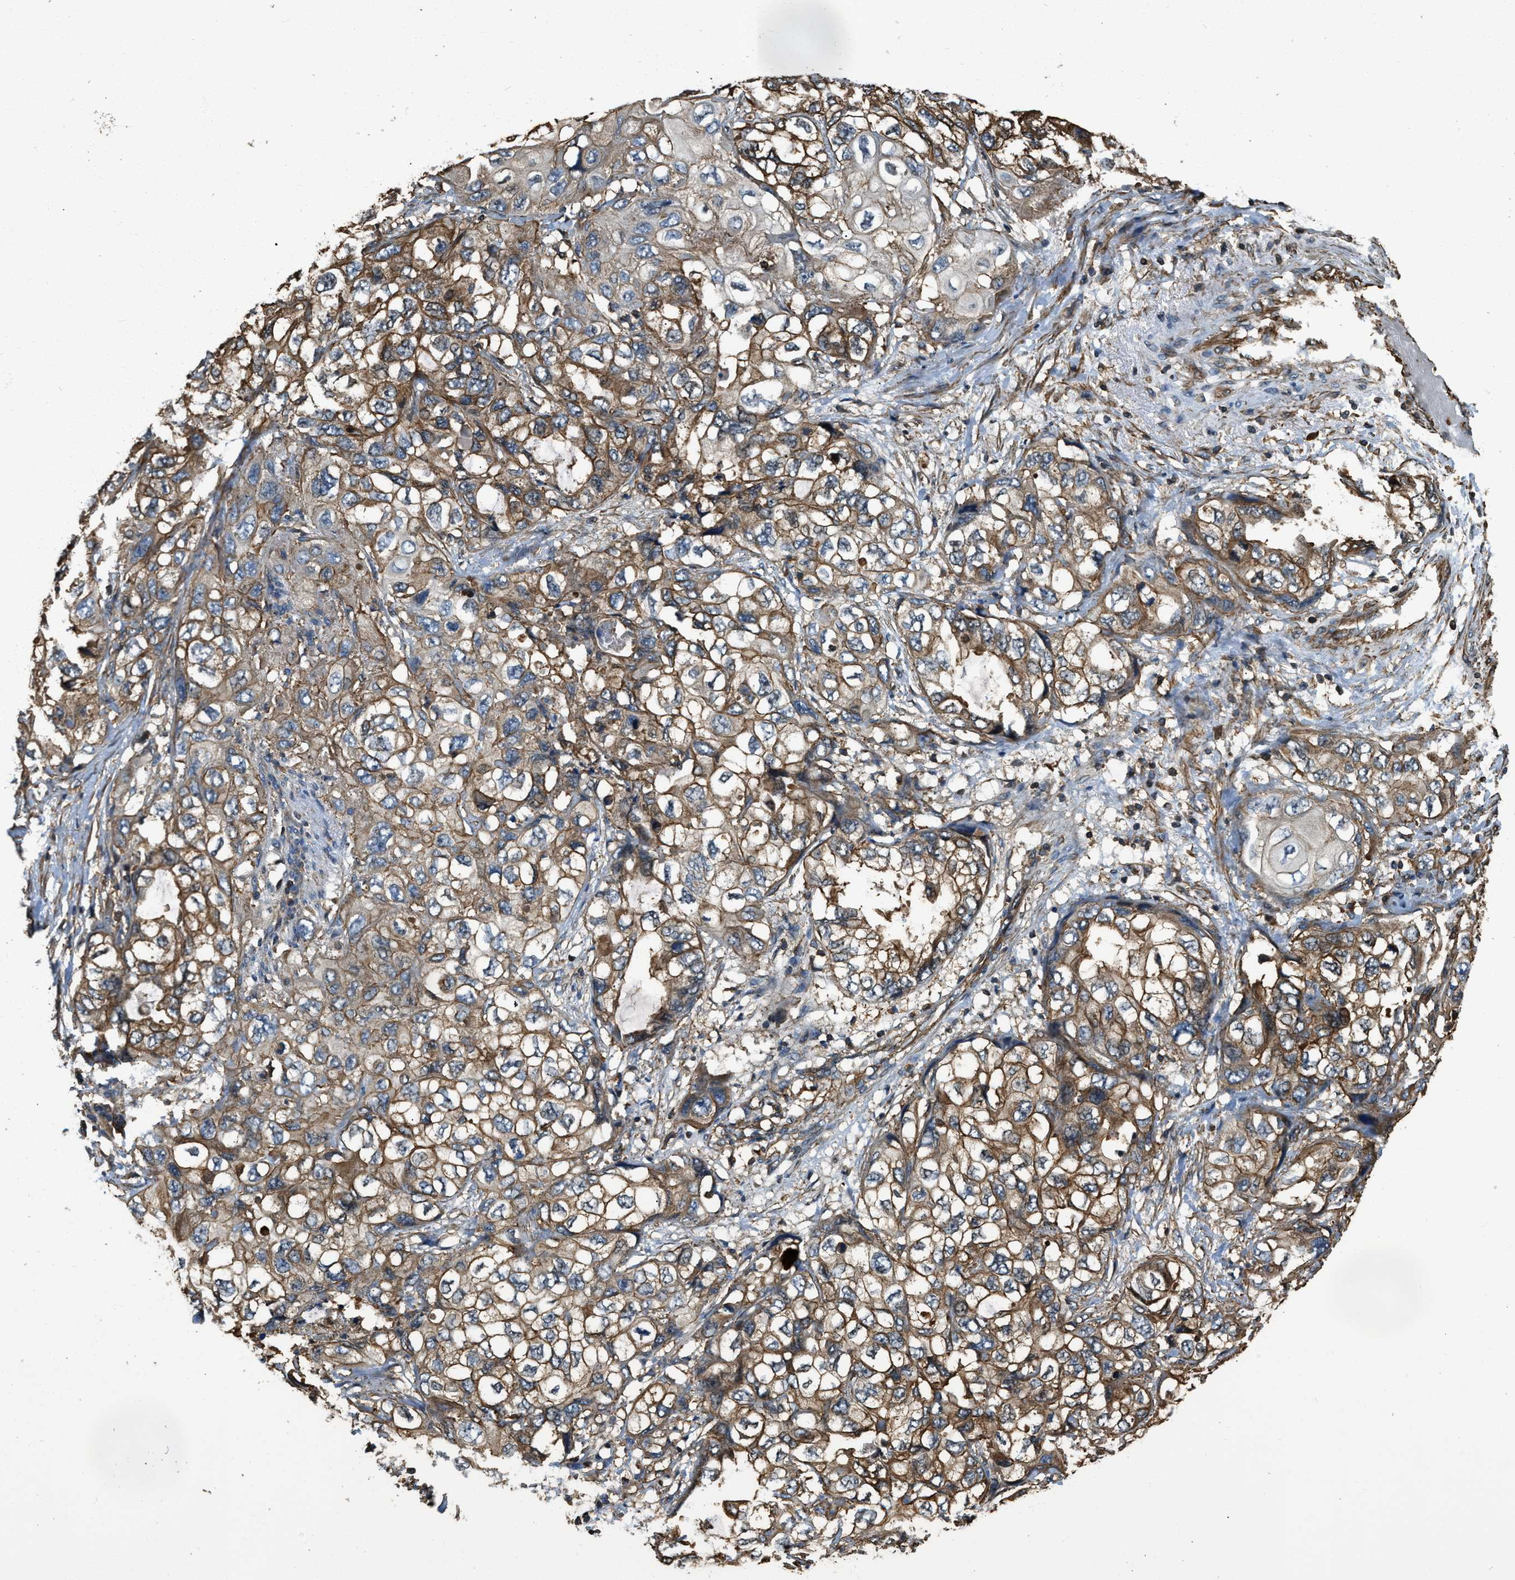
{"staining": {"intensity": "moderate", "quantity": ">75%", "location": "cytoplasmic/membranous"}, "tissue": "lung cancer", "cell_type": "Tumor cells", "image_type": "cancer", "snomed": [{"axis": "morphology", "description": "Squamous cell carcinoma, NOS"}, {"axis": "topography", "description": "Lung"}], "caption": "Lung squamous cell carcinoma stained with DAB immunohistochemistry (IHC) reveals medium levels of moderate cytoplasmic/membranous expression in approximately >75% of tumor cells. (DAB IHC, brown staining for protein, blue staining for nuclei).", "gene": "YARS1", "patient": {"sex": "female", "age": 73}}